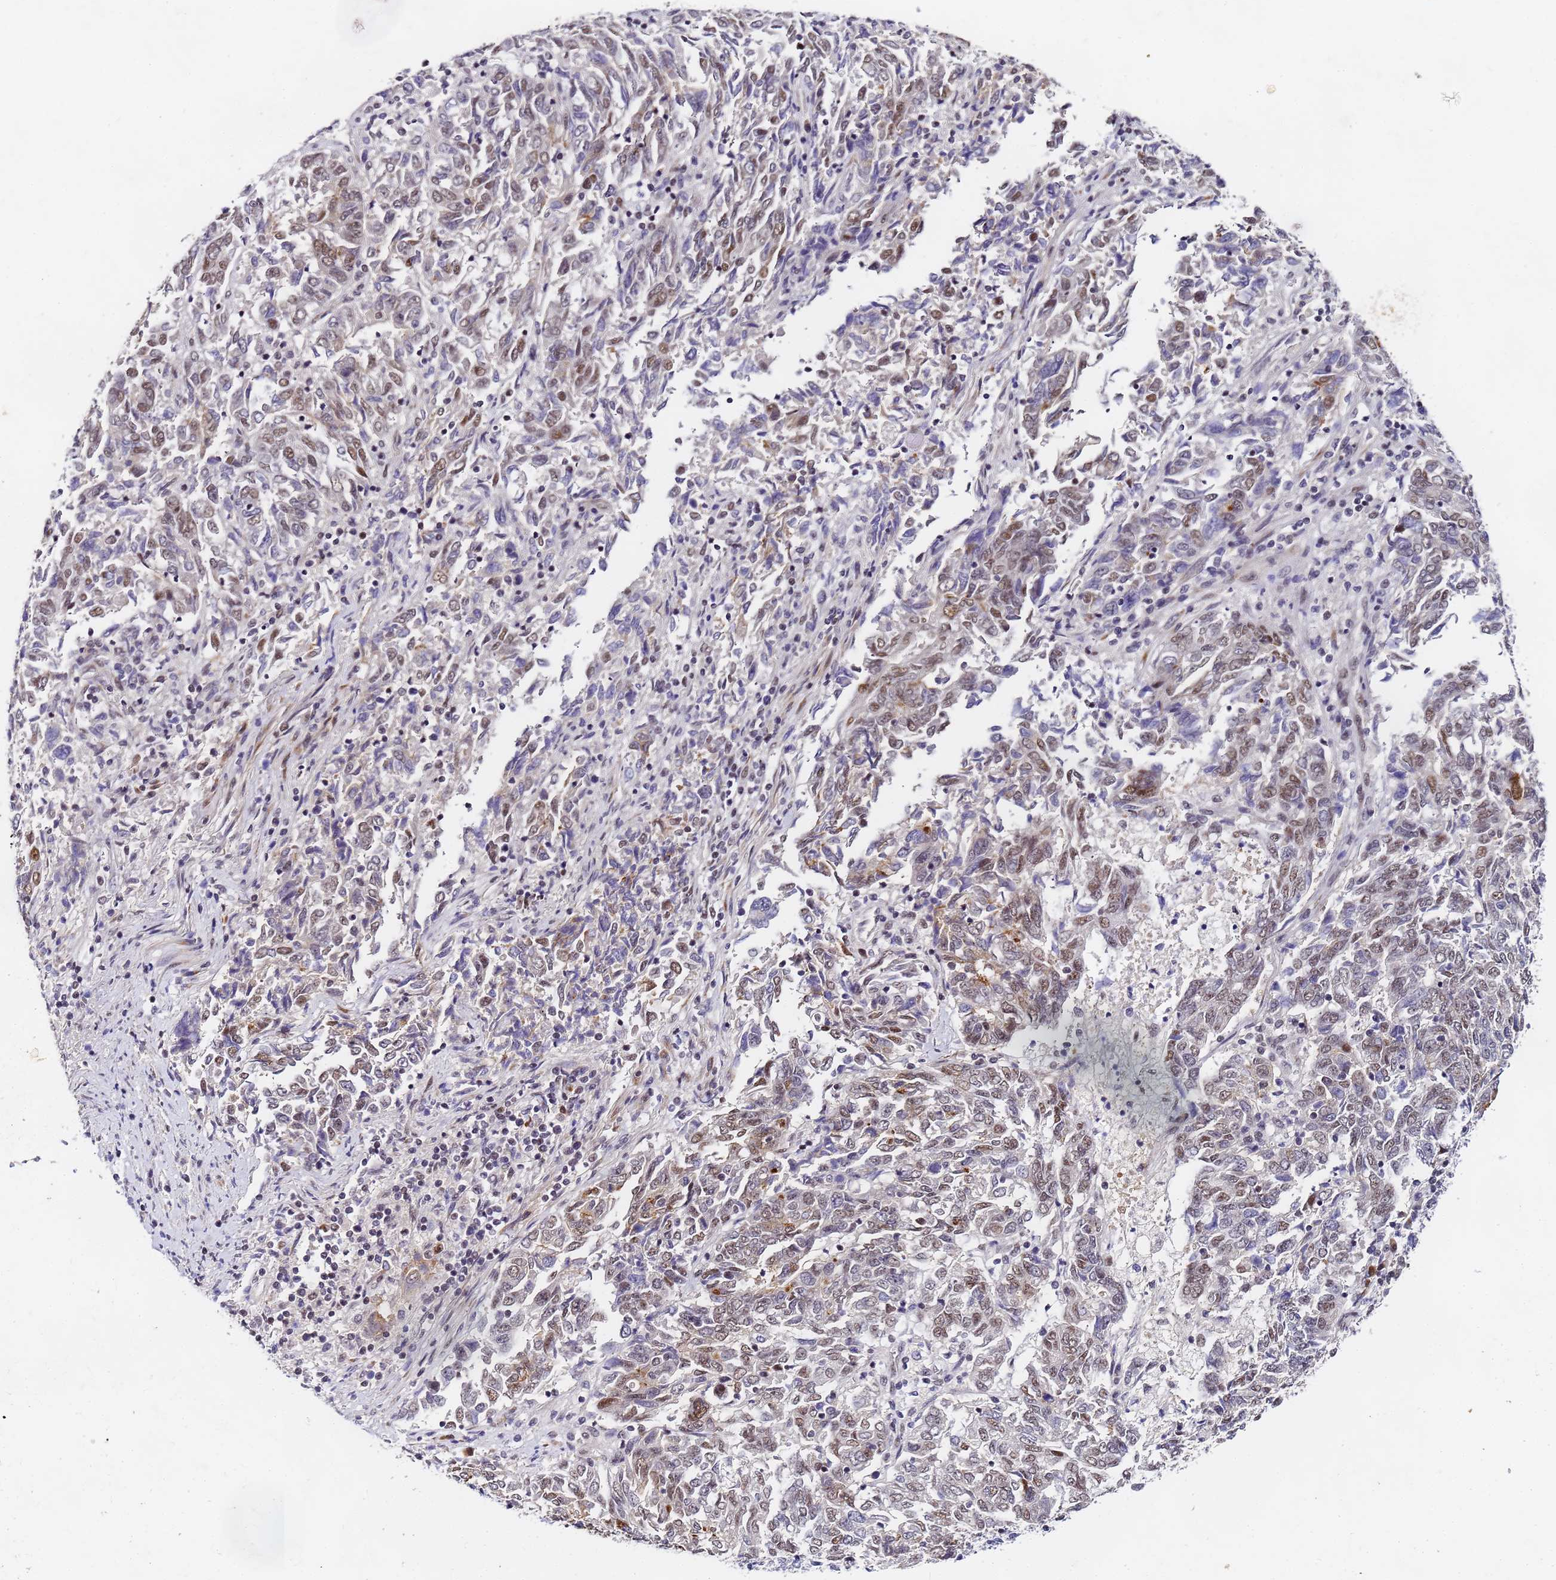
{"staining": {"intensity": "moderate", "quantity": "<25%", "location": "nuclear"}, "tissue": "endometrial cancer", "cell_type": "Tumor cells", "image_type": "cancer", "snomed": [{"axis": "morphology", "description": "Adenocarcinoma, NOS"}, {"axis": "topography", "description": "Endometrium"}], "caption": "Immunohistochemical staining of human adenocarcinoma (endometrial) displays low levels of moderate nuclear protein positivity in about <25% of tumor cells.", "gene": "FNBP4", "patient": {"sex": "female", "age": 80}}